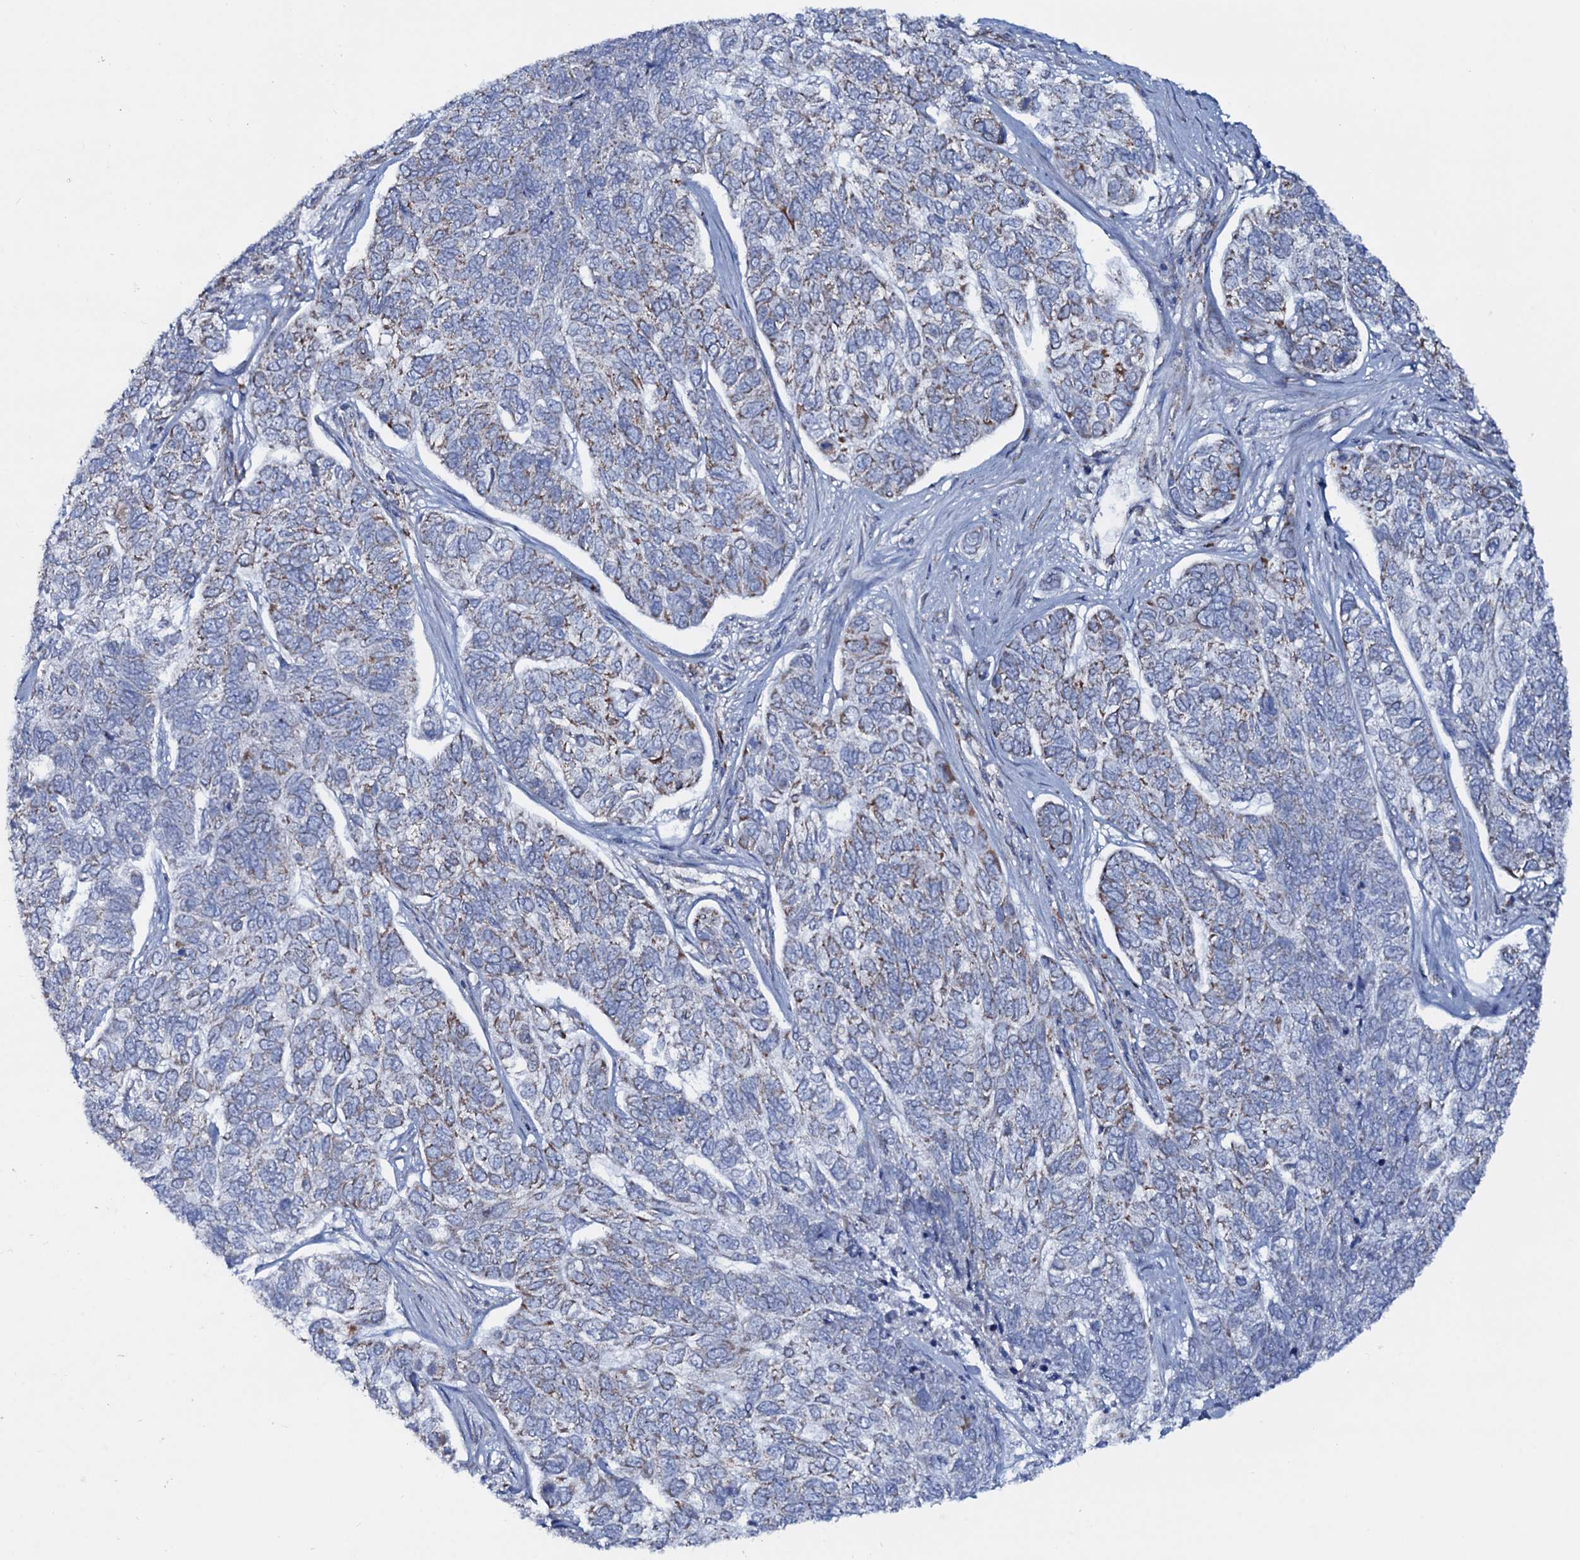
{"staining": {"intensity": "moderate", "quantity": "25%-75%", "location": "cytoplasmic/membranous"}, "tissue": "skin cancer", "cell_type": "Tumor cells", "image_type": "cancer", "snomed": [{"axis": "morphology", "description": "Basal cell carcinoma"}, {"axis": "topography", "description": "Skin"}], "caption": "Moderate cytoplasmic/membranous protein positivity is appreciated in about 25%-75% of tumor cells in basal cell carcinoma (skin). (brown staining indicates protein expression, while blue staining denotes nuclei).", "gene": "MRPS35", "patient": {"sex": "female", "age": 65}}